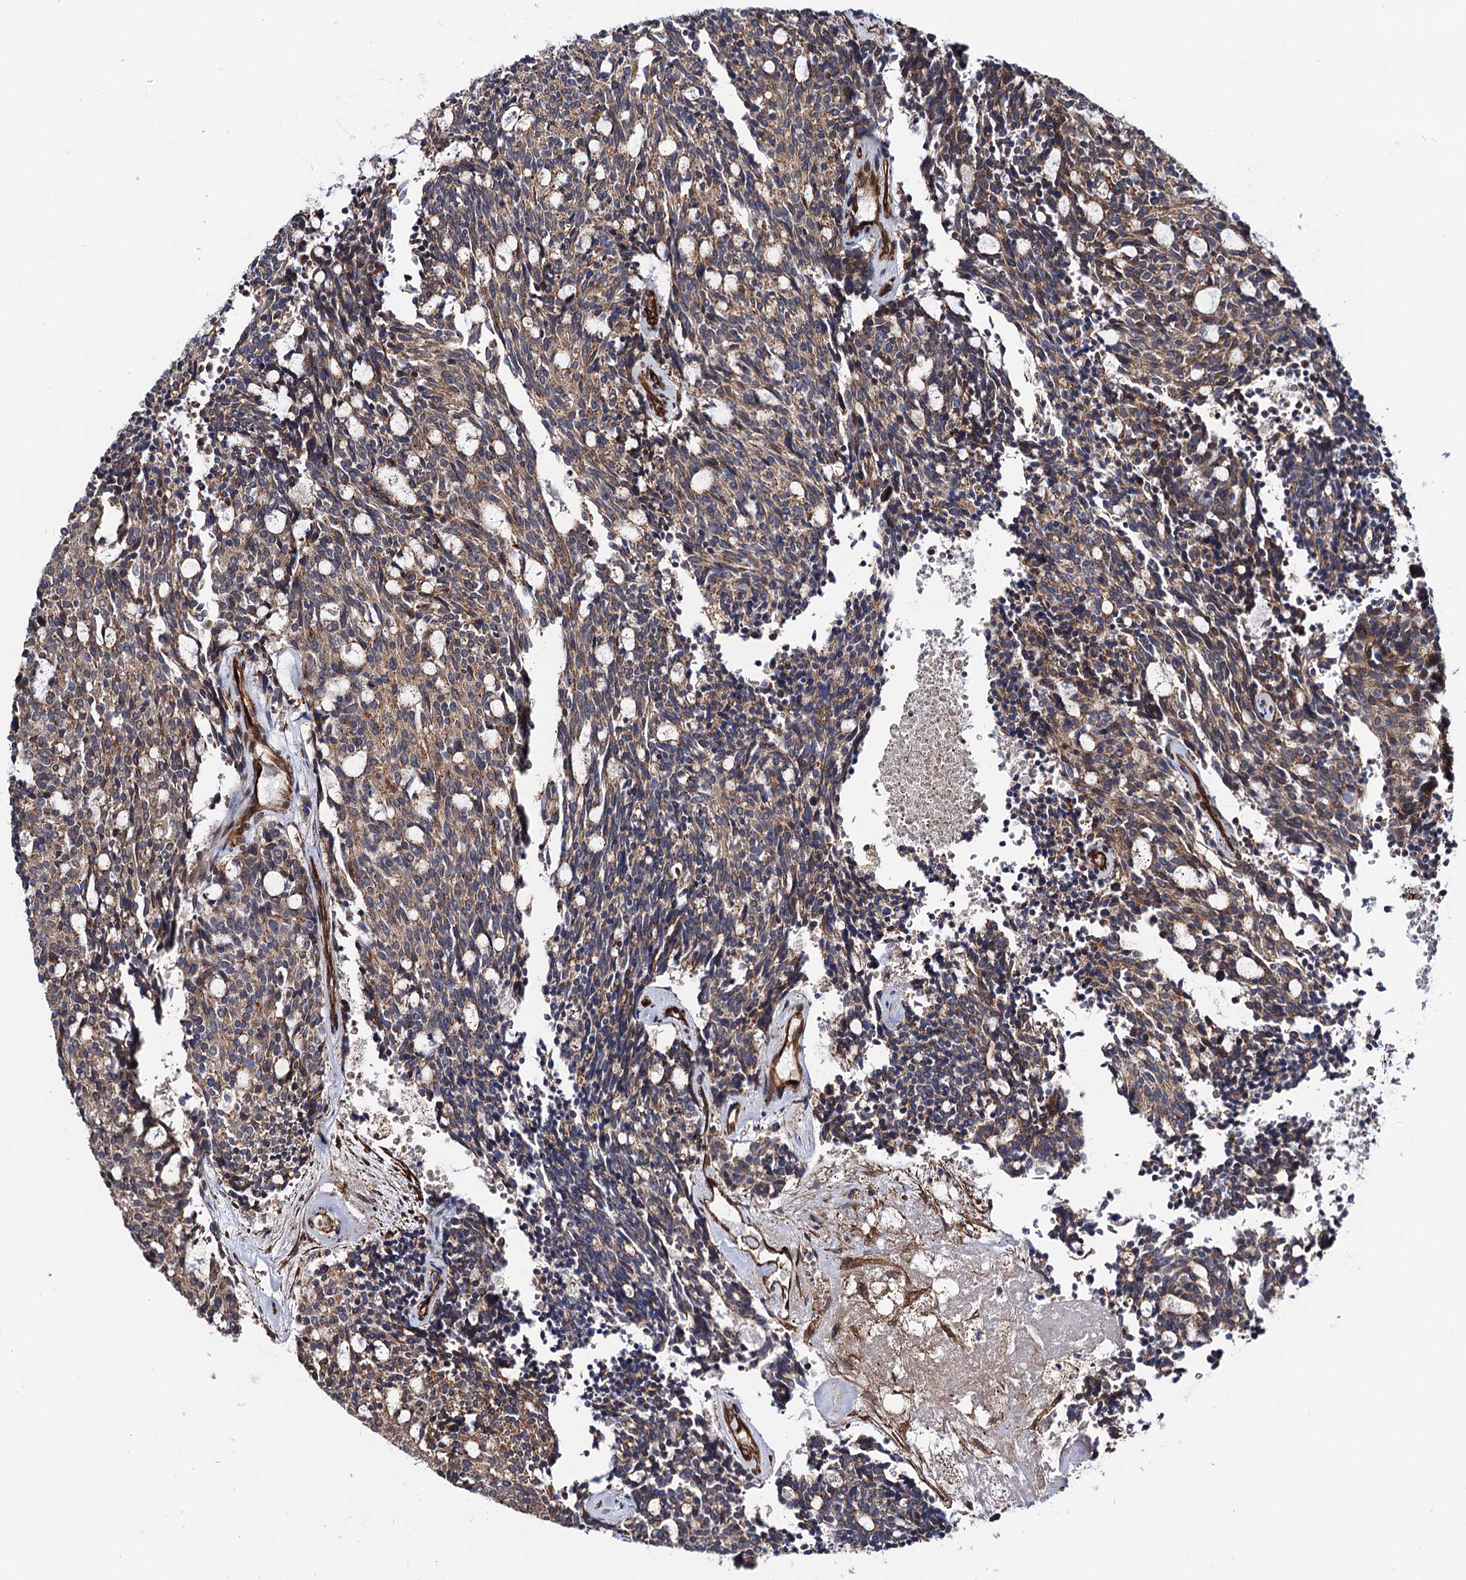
{"staining": {"intensity": "weak", "quantity": ">75%", "location": "cytoplasmic/membranous"}, "tissue": "carcinoid", "cell_type": "Tumor cells", "image_type": "cancer", "snomed": [{"axis": "morphology", "description": "Carcinoid, malignant, NOS"}, {"axis": "topography", "description": "Pancreas"}], "caption": "Protein expression analysis of human carcinoid reveals weak cytoplasmic/membranous expression in approximately >75% of tumor cells.", "gene": "CIP2A", "patient": {"sex": "female", "age": 54}}